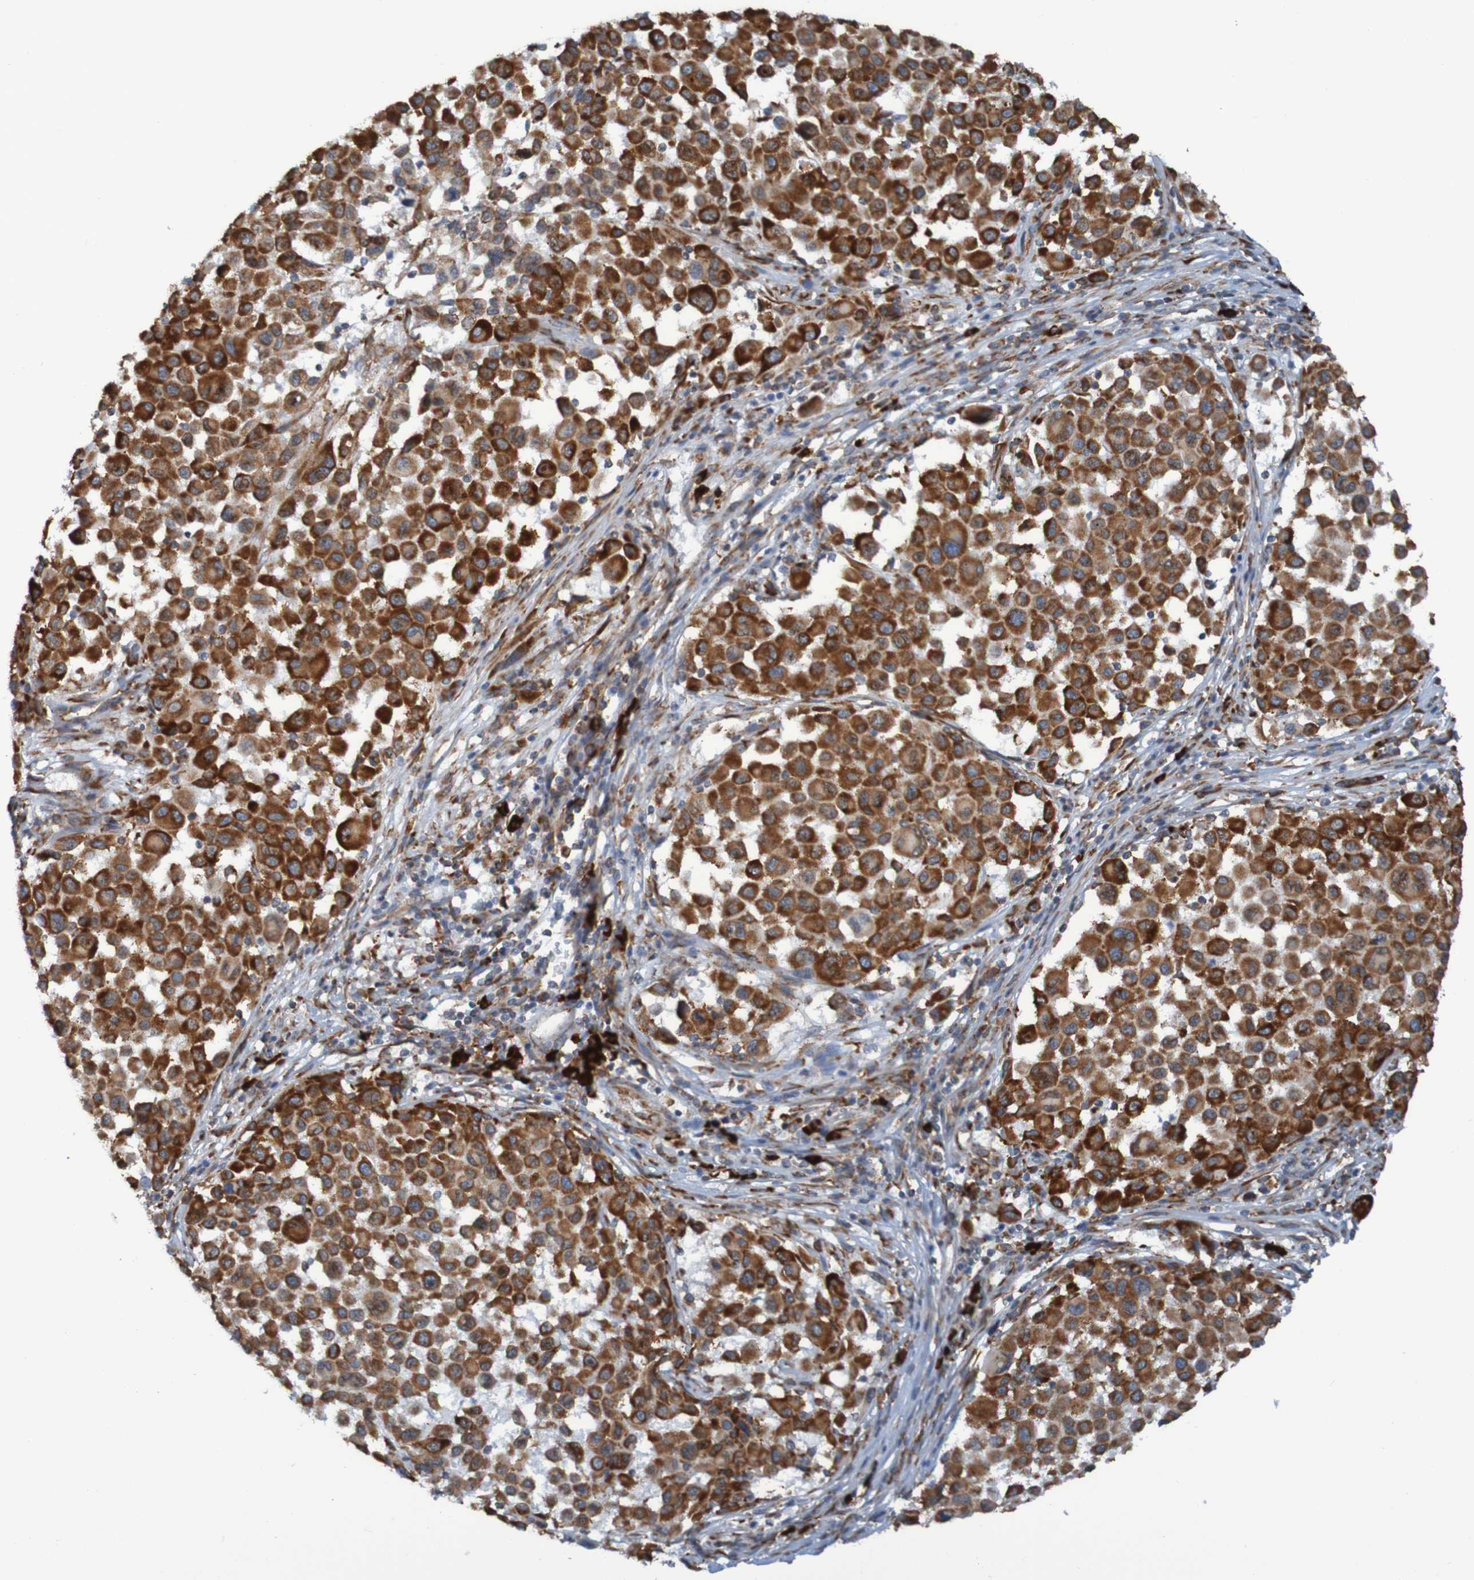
{"staining": {"intensity": "moderate", "quantity": ">75%", "location": "cytoplasmic/membranous"}, "tissue": "melanoma", "cell_type": "Tumor cells", "image_type": "cancer", "snomed": [{"axis": "morphology", "description": "Malignant melanoma, Metastatic site"}, {"axis": "topography", "description": "Lymph node"}], "caption": "Melanoma stained with a protein marker displays moderate staining in tumor cells.", "gene": "SSR1", "patient": {"sex": "male", "age": 61}}